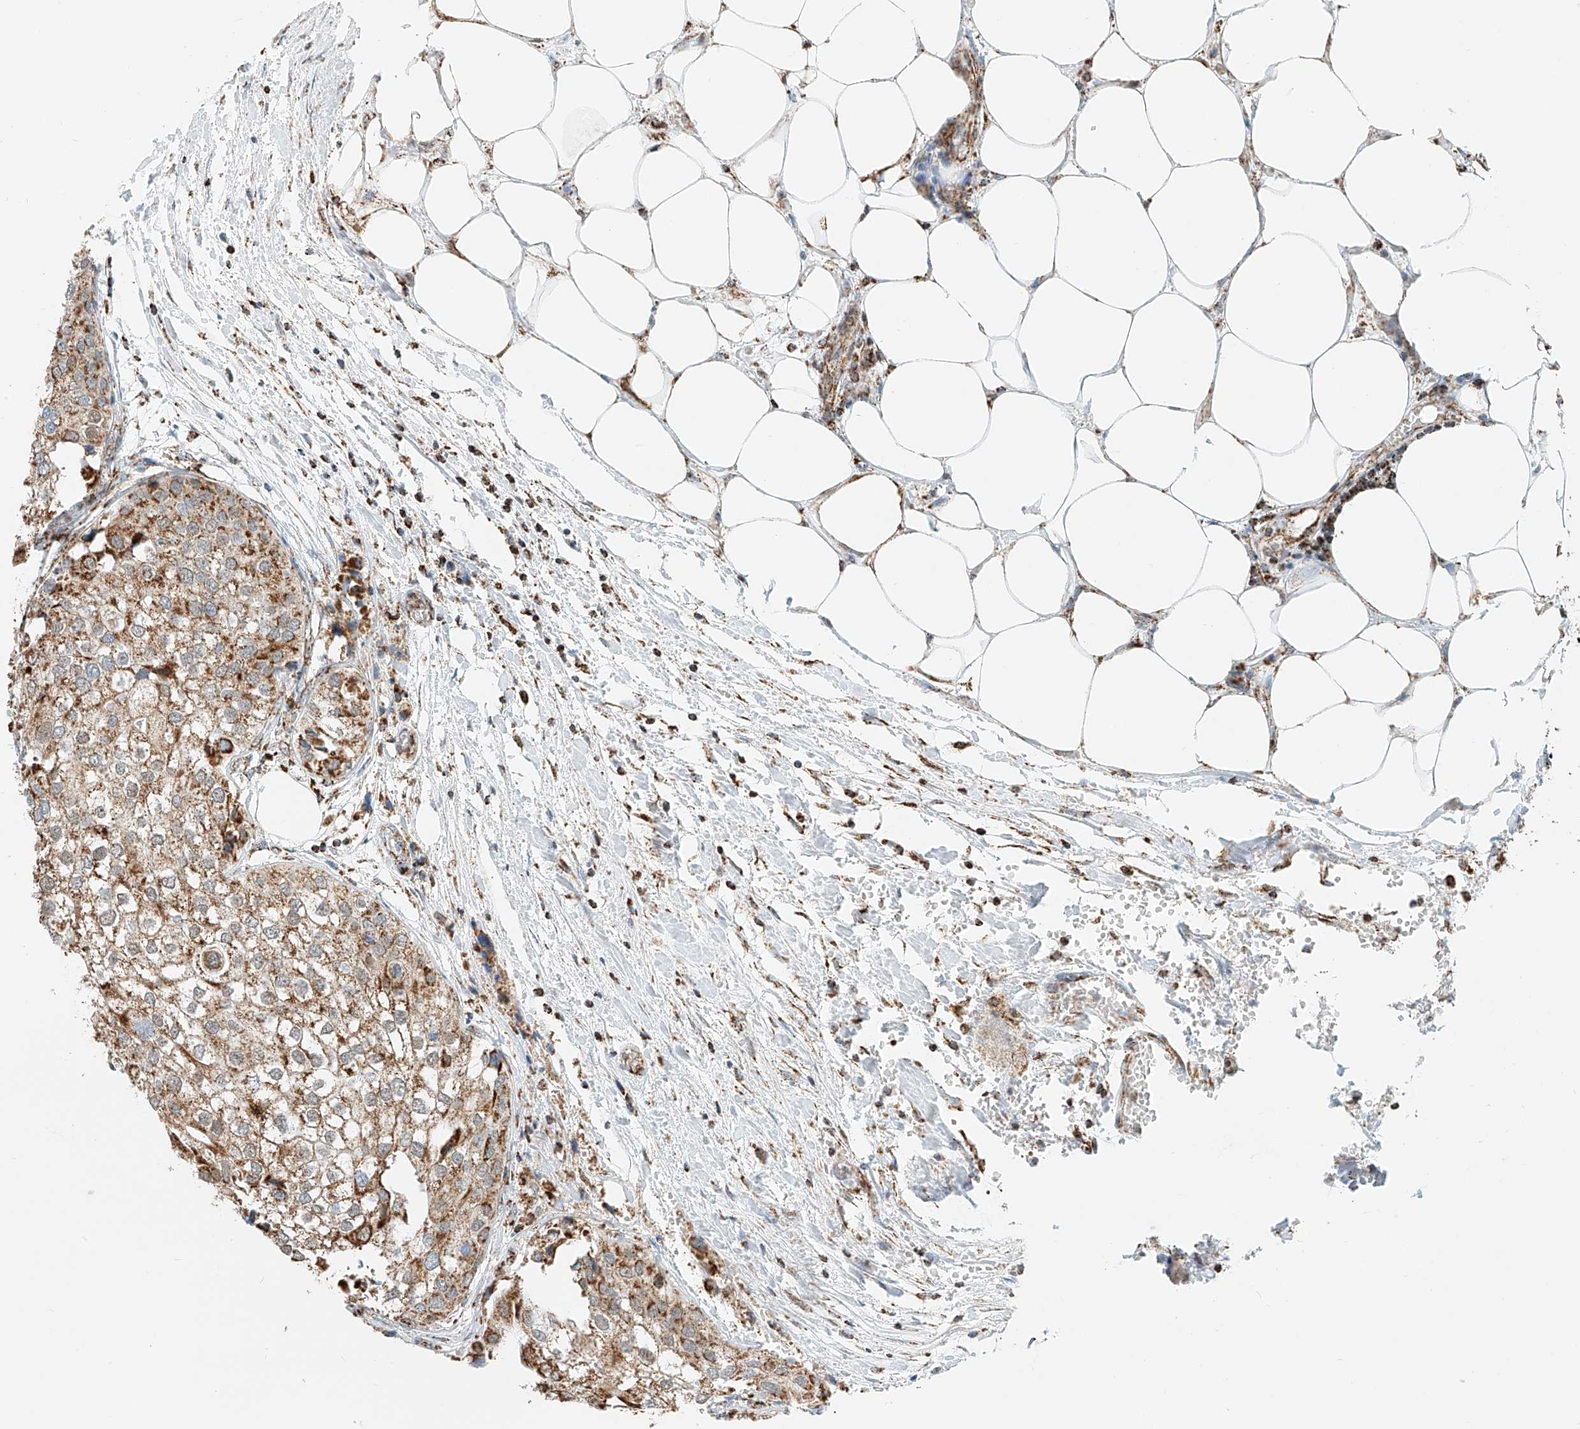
{"staining": {"intensity": "moderate", "quantity": ">75%", "location": "cytoplasmic/membranous"}, "tissue": "urothelial cancer", "cell_type": "Tumor cells", "image_type": "cancer", "snomed": [{"axis": "morphology", "description": "Urothelial carcinoma, High grade"}, {"axis": "topography", "description": "Urinary bladder"}], "caption": "Urothelial carcinoma (high-grade) stained with DAB (3,3'-diaminobenzidine) immunohistochemistry (IHC) exhibits medium levels of moderate cytoplasmic/membranous expression in about >75% of tumor cells. The staining was performed using DAB (3,3'-diaminobenzidine), with brown indicating positive protein expression. Nuclei are stained blue with hematoxylin.", "gene": "PPA2", "patient": {"sex": "male", "age": 64}}